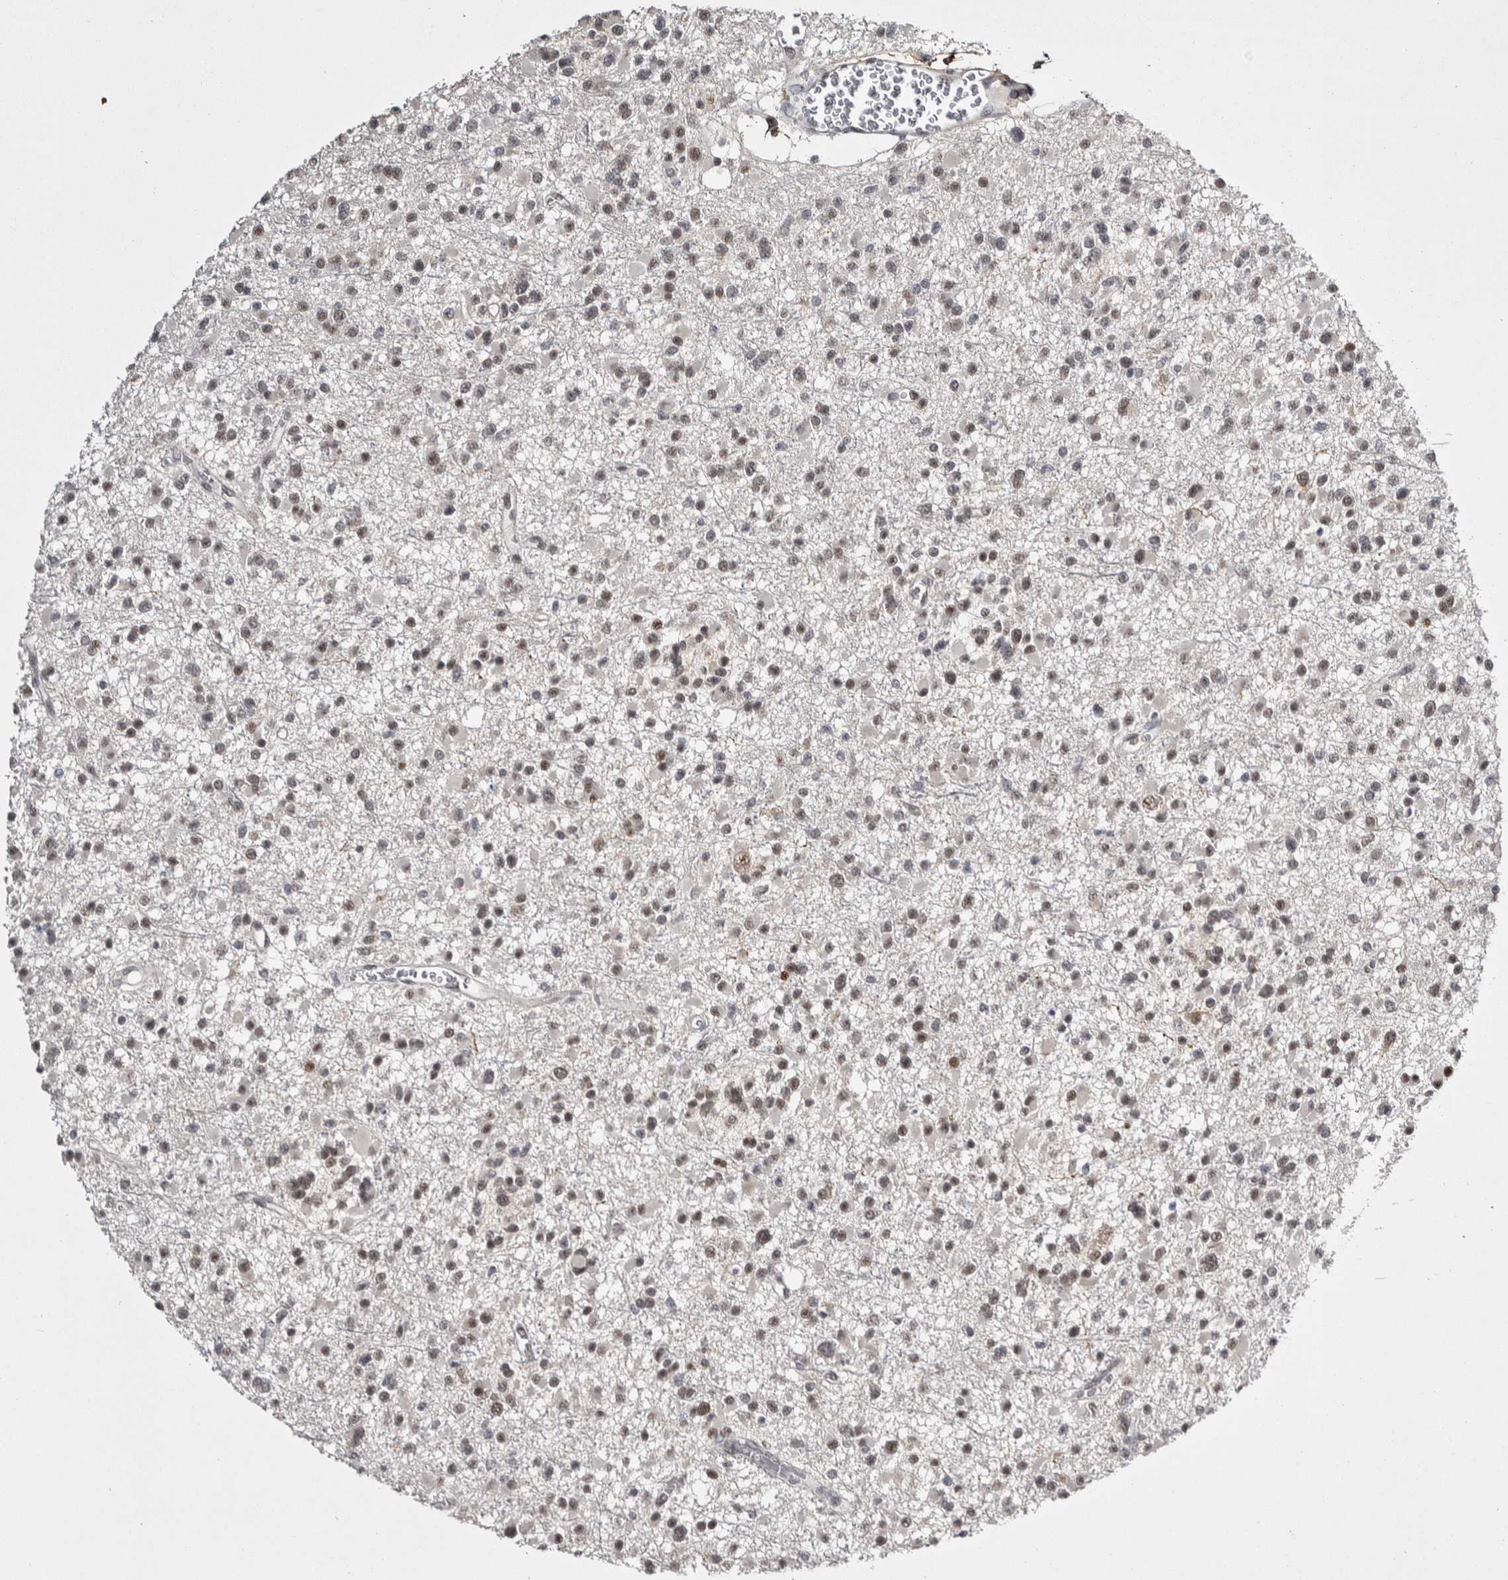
{"staining": {"intensity": "moderate", "quantity": ">75%", "location": "nuclear"}, "tissue": "glioma", "cell_type": "Tumor cells", "image_type": "cancer", "snomed": [{"axis": "morphology", "description": "Glioma, malignant, Low grade"}, {"axis": "topography", "description": "Brain"}], "caption": "Moderate nuclear expression is identified in about >75% of tumor cells in low-grade glioma (malignant).", "gene": "ASPN", "patient": {"sex": "female", "age": 22}}